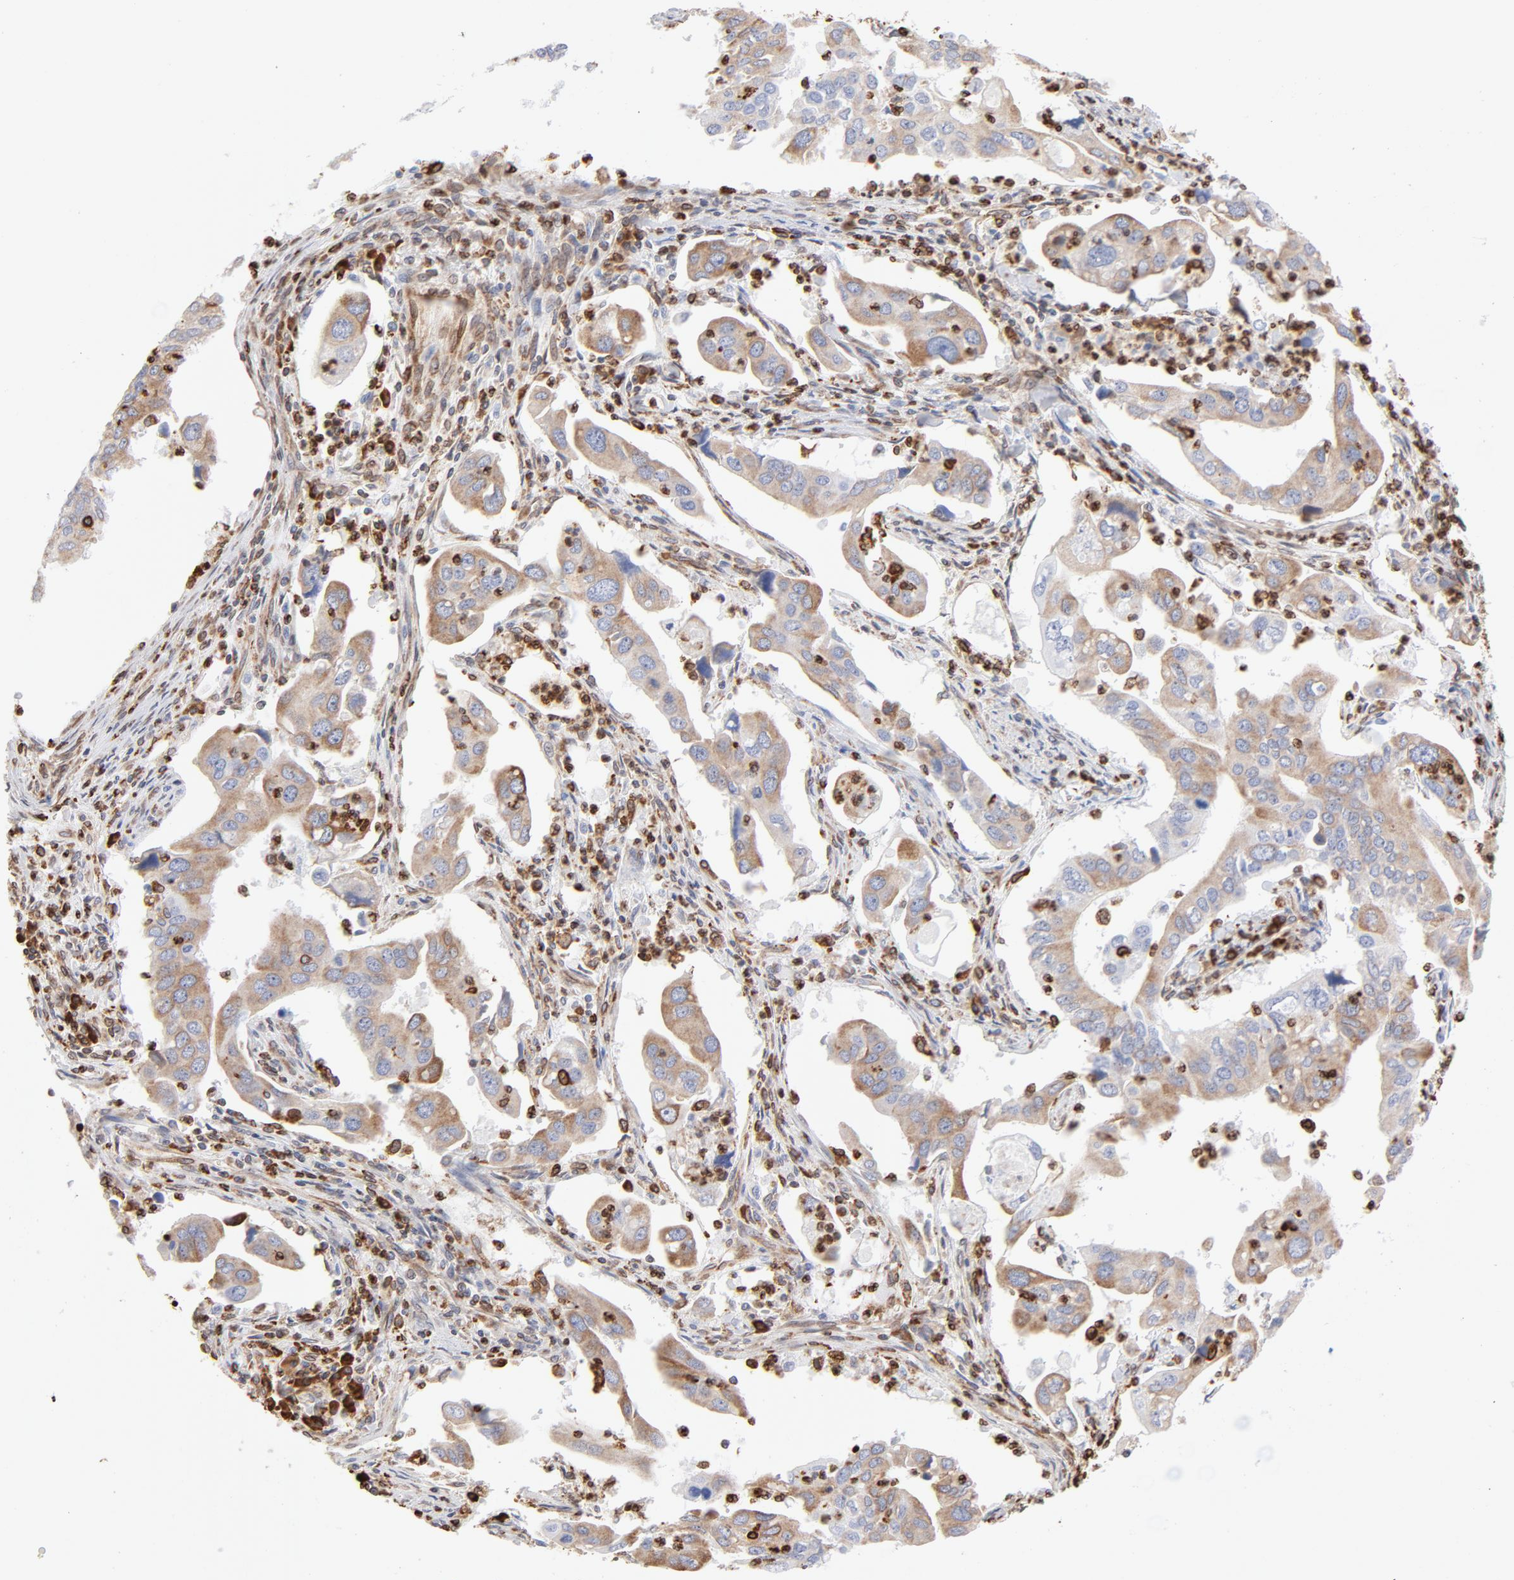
{"staining": {"intensity": "weak", "quantity": ">75%", "location": "cytoplasmic/membranous"}, "tissue": "lung cancer", "cell_type": "Tumor cells", "image_type": "cancer", "snomed": [{"axis": "morphology", "description": "Adenocarcinoma, NOS"}, {"axis": "topography", "description": "Lung"}], "caption": "A brown stain shows weak cytoplasmic/membranous expression of a protein in adenocarcinoma (lung) tumor cells.", "gene": "CANX", "patient": {"sex": "male", "age": 48}}